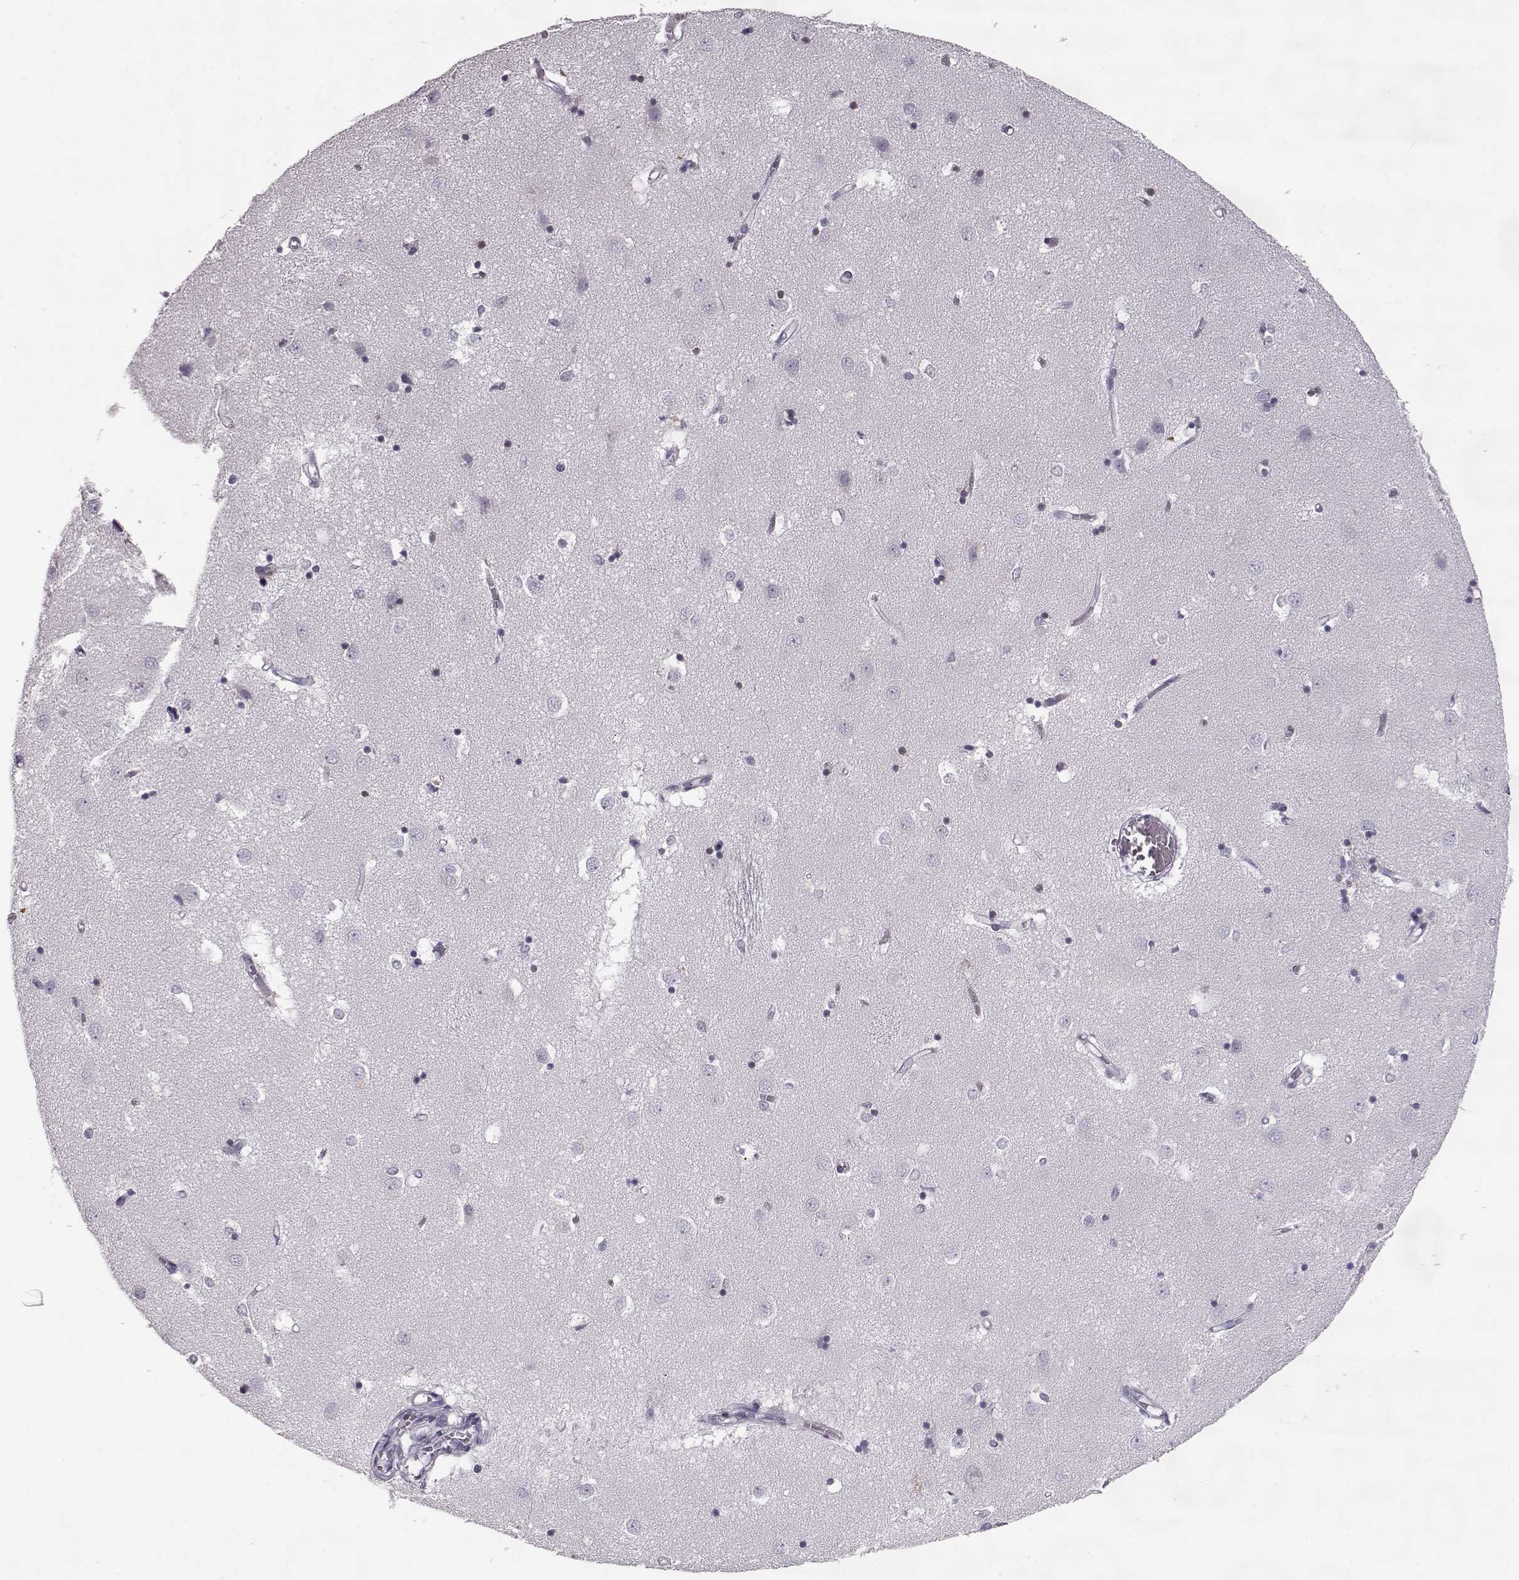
{"staining": {"intensity": "moderate", "quantity": "<25%", "location": "cytoplasmic/membranous"}, "tissue": "caudate", "cell_type": "Glial cells", "image_type": "normal", "snomed": [{"axis": "morphology", "description": "Normal tissue, NOS"}, {"axis": "topography", "description": "Lateral ventricle wall"}], "caption": "DAB immunohistochemical staining of benign human caudate reveals moderate cytoplasmic/membranous protein staining in approximately <25% of glial cells.", "gene": "ELOVL5", "patient": {"sex": "male", "age": 54}}